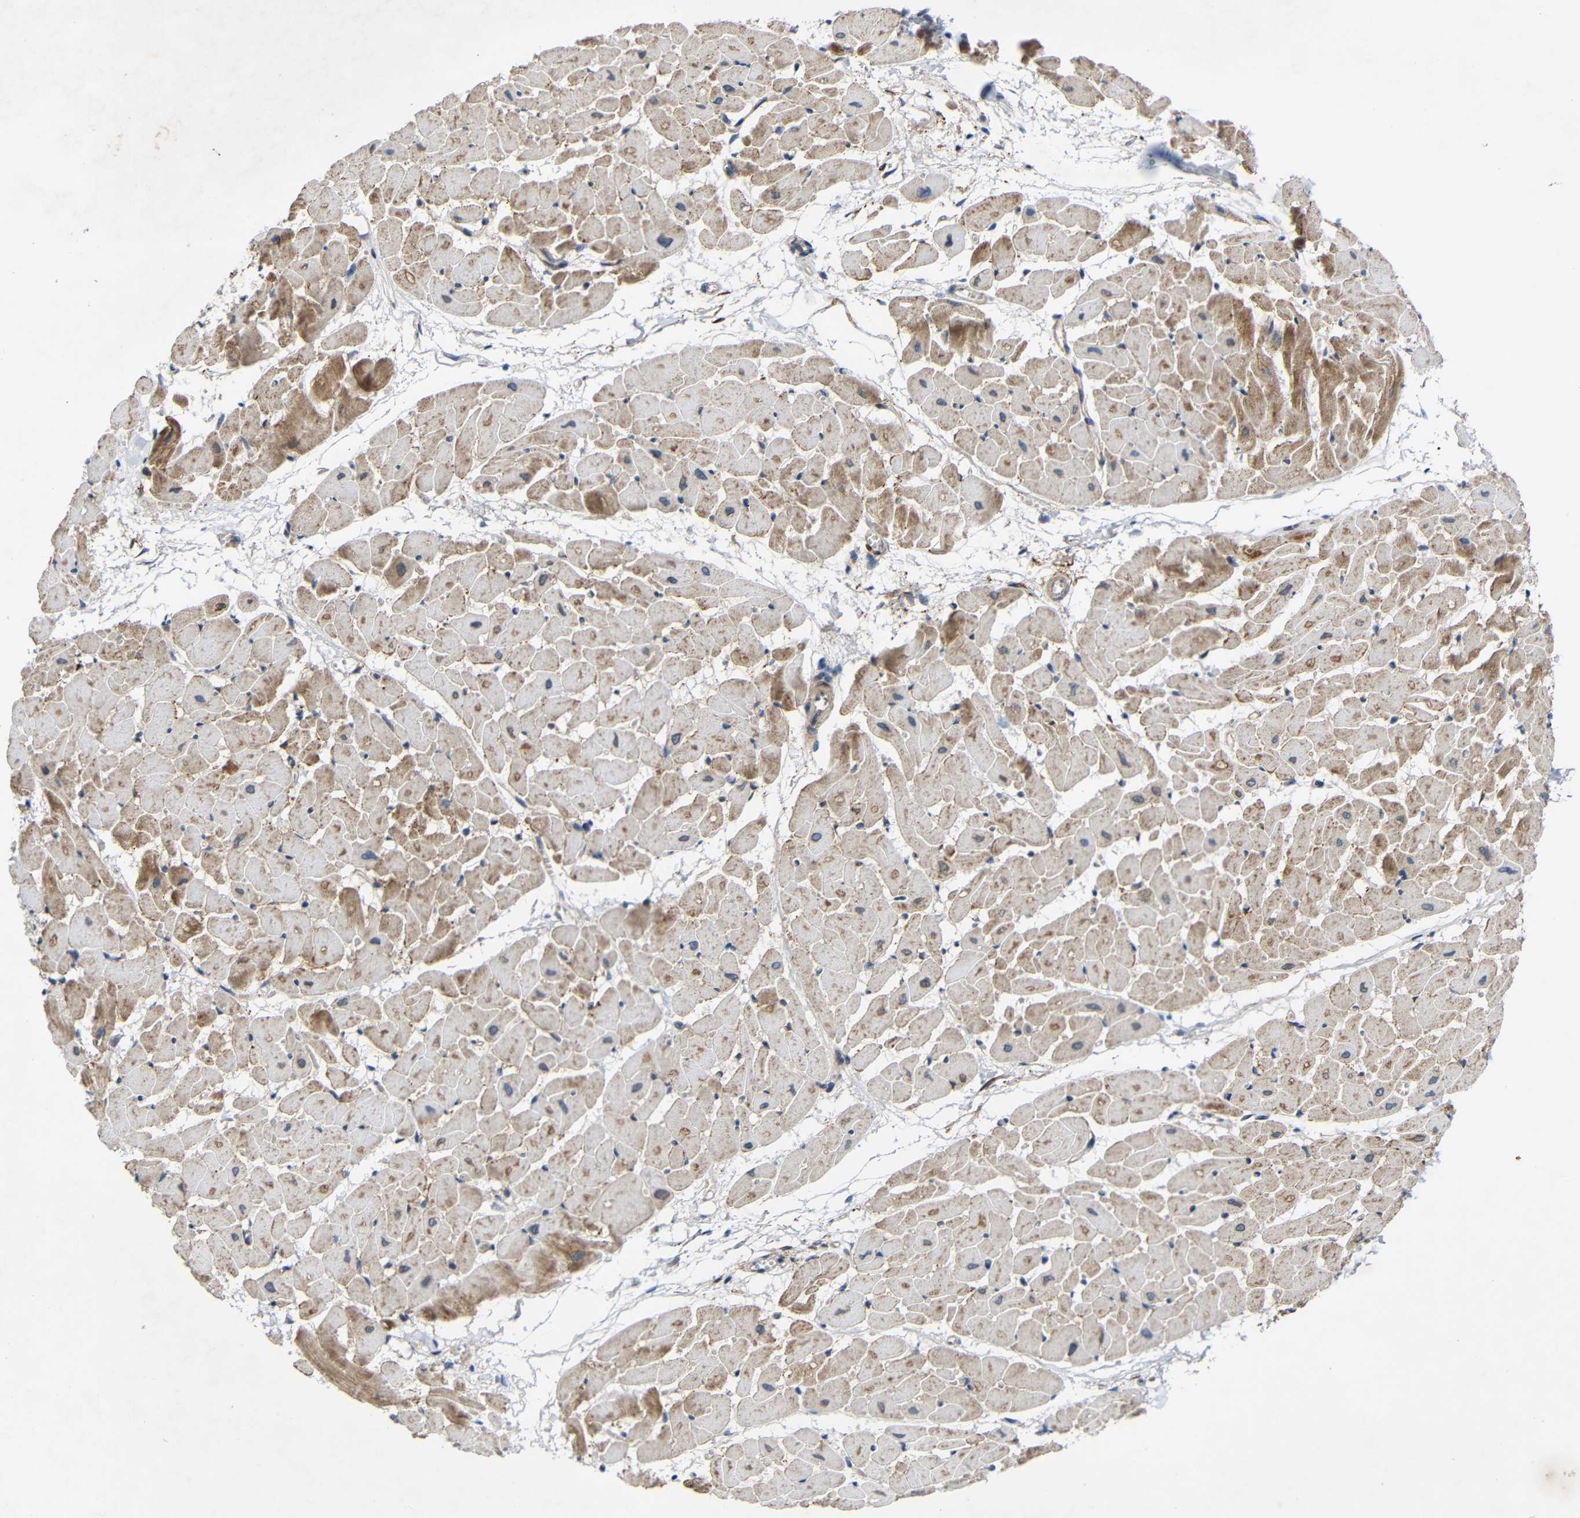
{"staining": {"intensity": "moderate", "quantity": ">75%", "location": "cytoplasmic/membranous"}, "tissue": "heart muscle", "cell_type": "Cardiomyocytes", "image_type": "normal", "snomed": [{"axis": "morphology", "description": "Normal tissue, NOS"}, {"axis": "topography", "description": "Heart"}], "caption": "Immunohistochemistry histopathology image of unremarkable human heart muscle stained for a protein (brown), which displays medium levels of moderate cytoplasmic/membranous expression in approximately >75% of cardiomyocytes.", "gene": "TMEM25", "patient": {"sex": "female", "age": 19}}